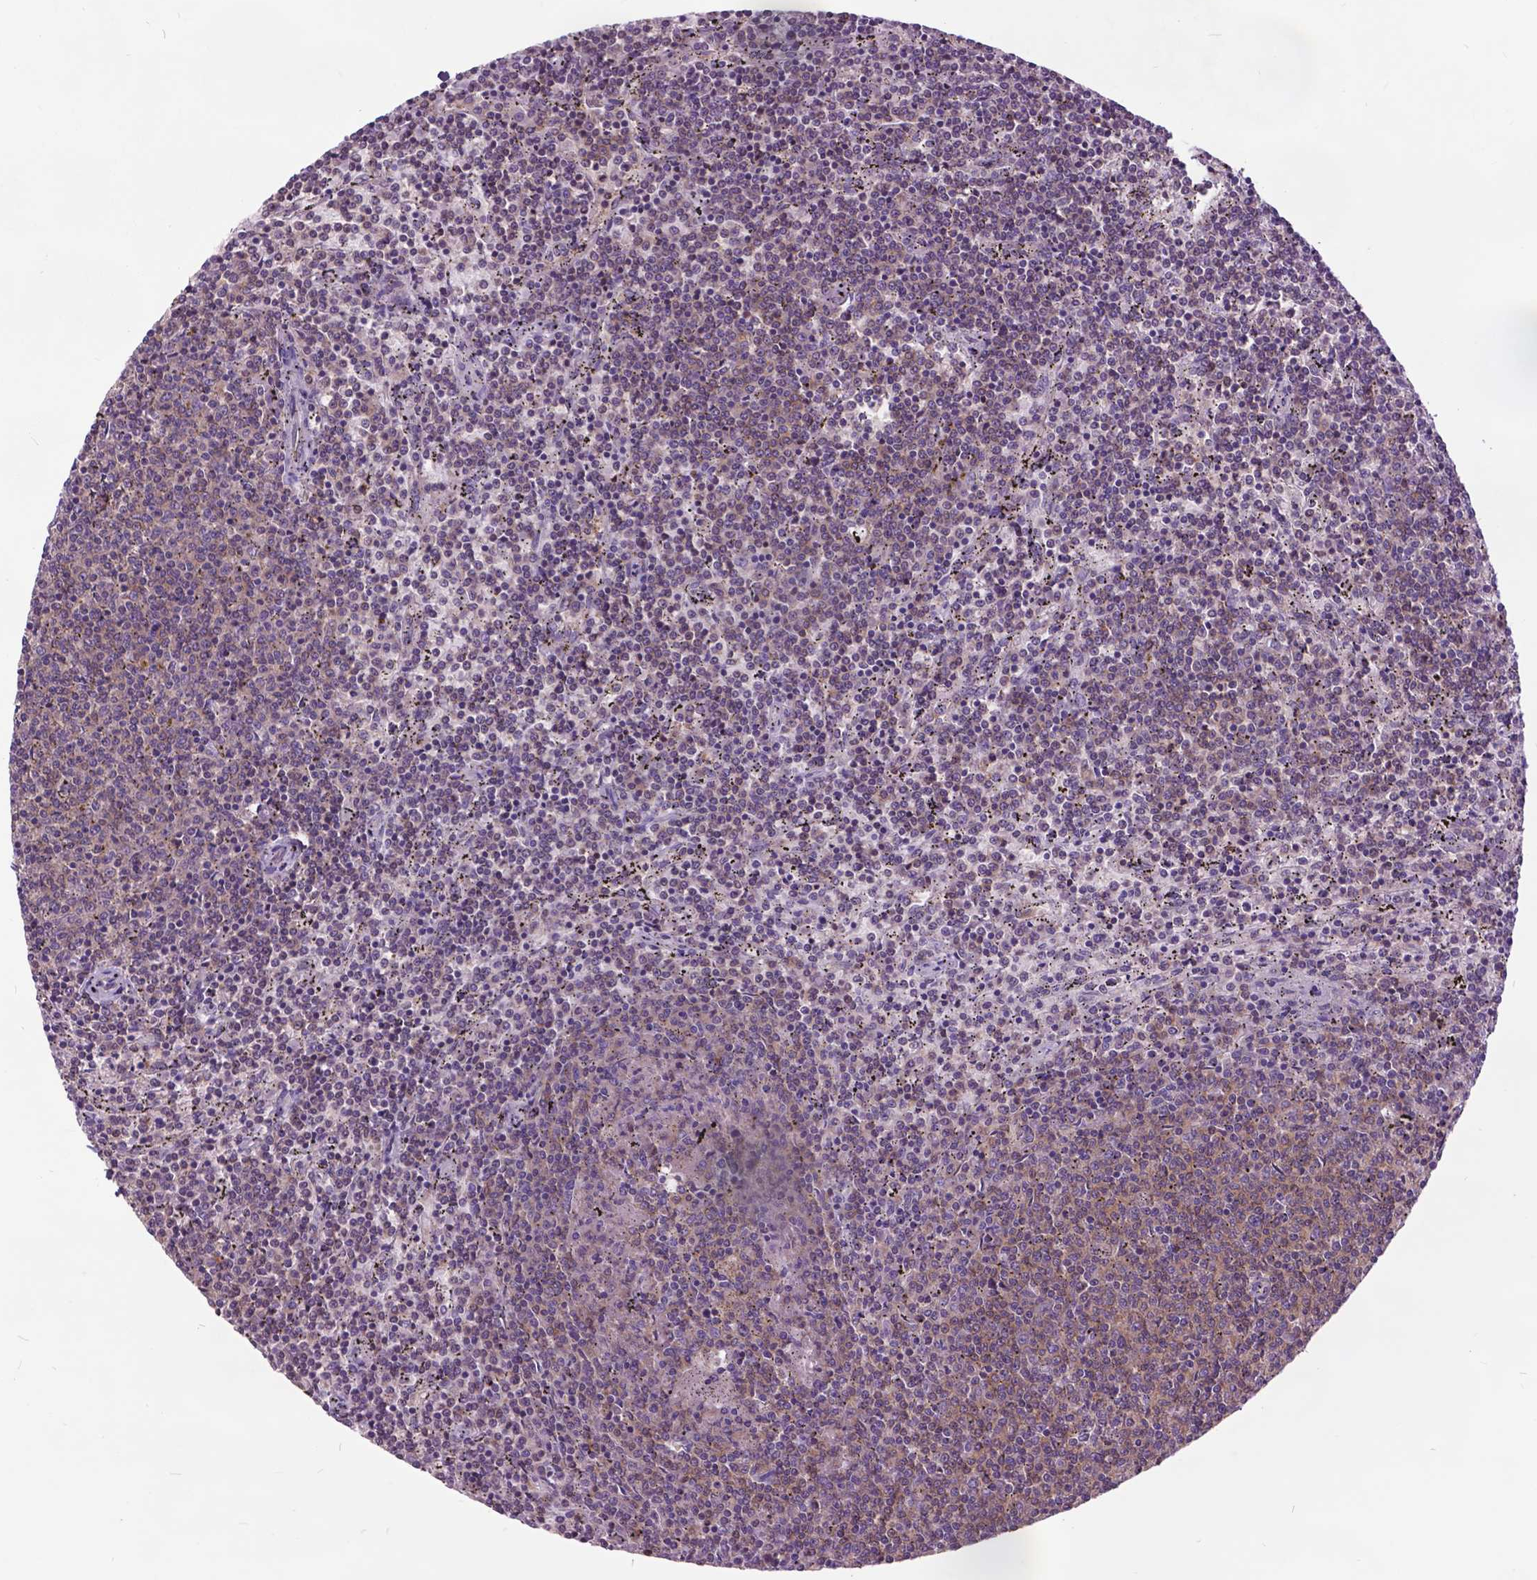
{"staining": {"intensity": "weak", "quantity": "25%-75%", "location": "cytoplasmic/membranous"}, "tissue": "lymphoma", "cell_type": "Tumor cells", "image_type": "cancer", "snomed": [{"axis": "morphology", "description": "Malignant lymphoma, non-Hodgkin's type, Low grade"}, {"axis": "topography", "description": "Spleen"}], "caption": "DAB (3,3'-diaminobenzidine) immunohistochemical staining of human lymphoma exhibits weak cytoplasmic/membranous protein positivity in about 25%-75% of tumor cells. The protein is stained brown, and the nuclei are stained in blue (DAB IHC with brightfield microscopy, high magnification).", "gene": "ARAF", "patient": {"sex": "female", "age": 50}}